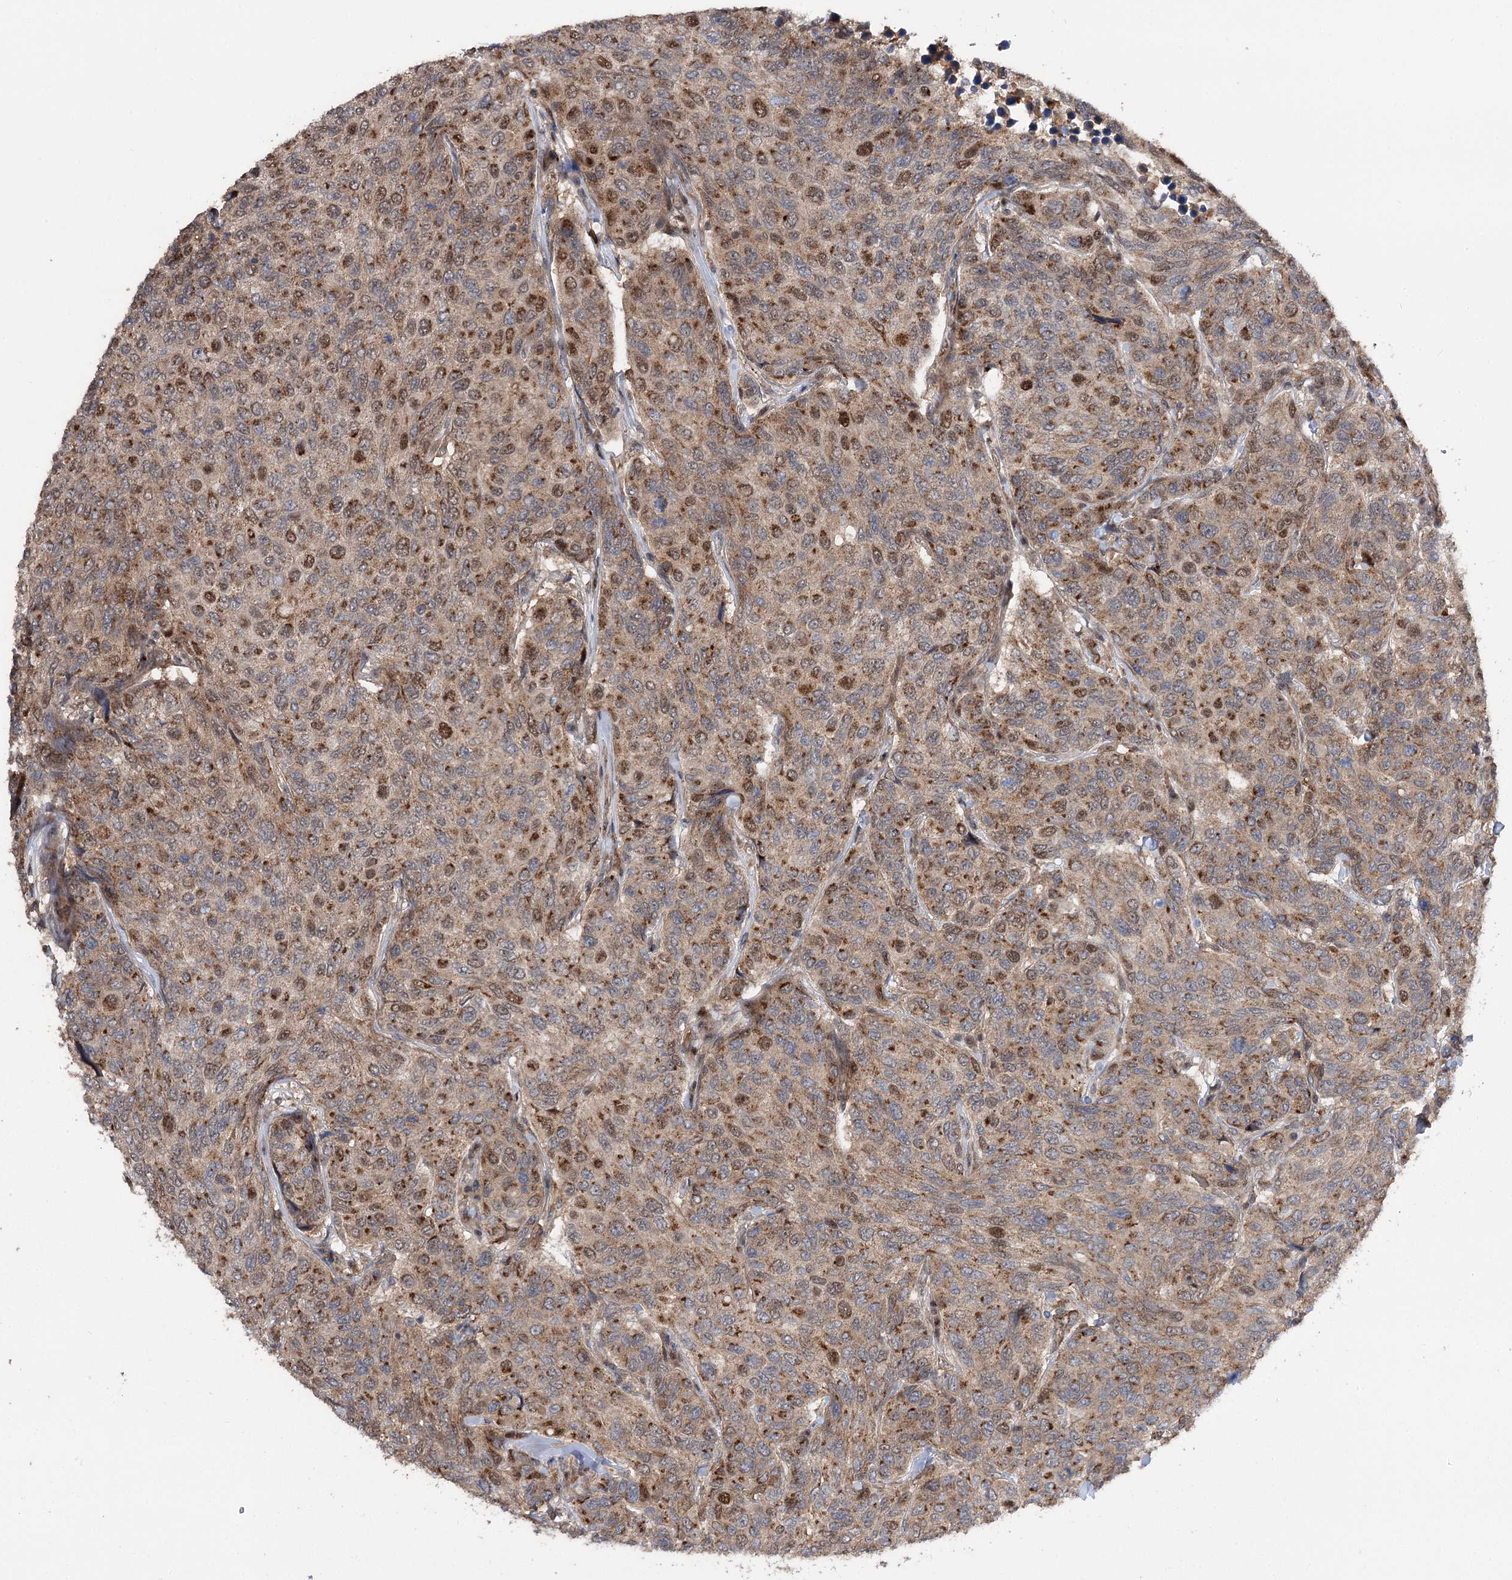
{"staining": {"intensity": "moderate", "quantity": ">75%", "location": "cytoplasmic/membranous"}, "tissue": "breast cancer", "cell_type": "Tumor cells", "image_type": "cancer", "snomed": [{"axis": "morphology", "description": "Duct carcinoma"}, {"axis": "topography", "description": "Breast"}], "caption": "Immunohistochemistry (IHC) photomicrograph of human breast cancer (infiltrating ductal carcinoma) stained for a protein (brown), which shows medium levels of moderate cytoplasmic/membranous staining in approximately >75% of tumor cells.", "gene": "STX6", "patient": {"sex": "female", "age": 55}}